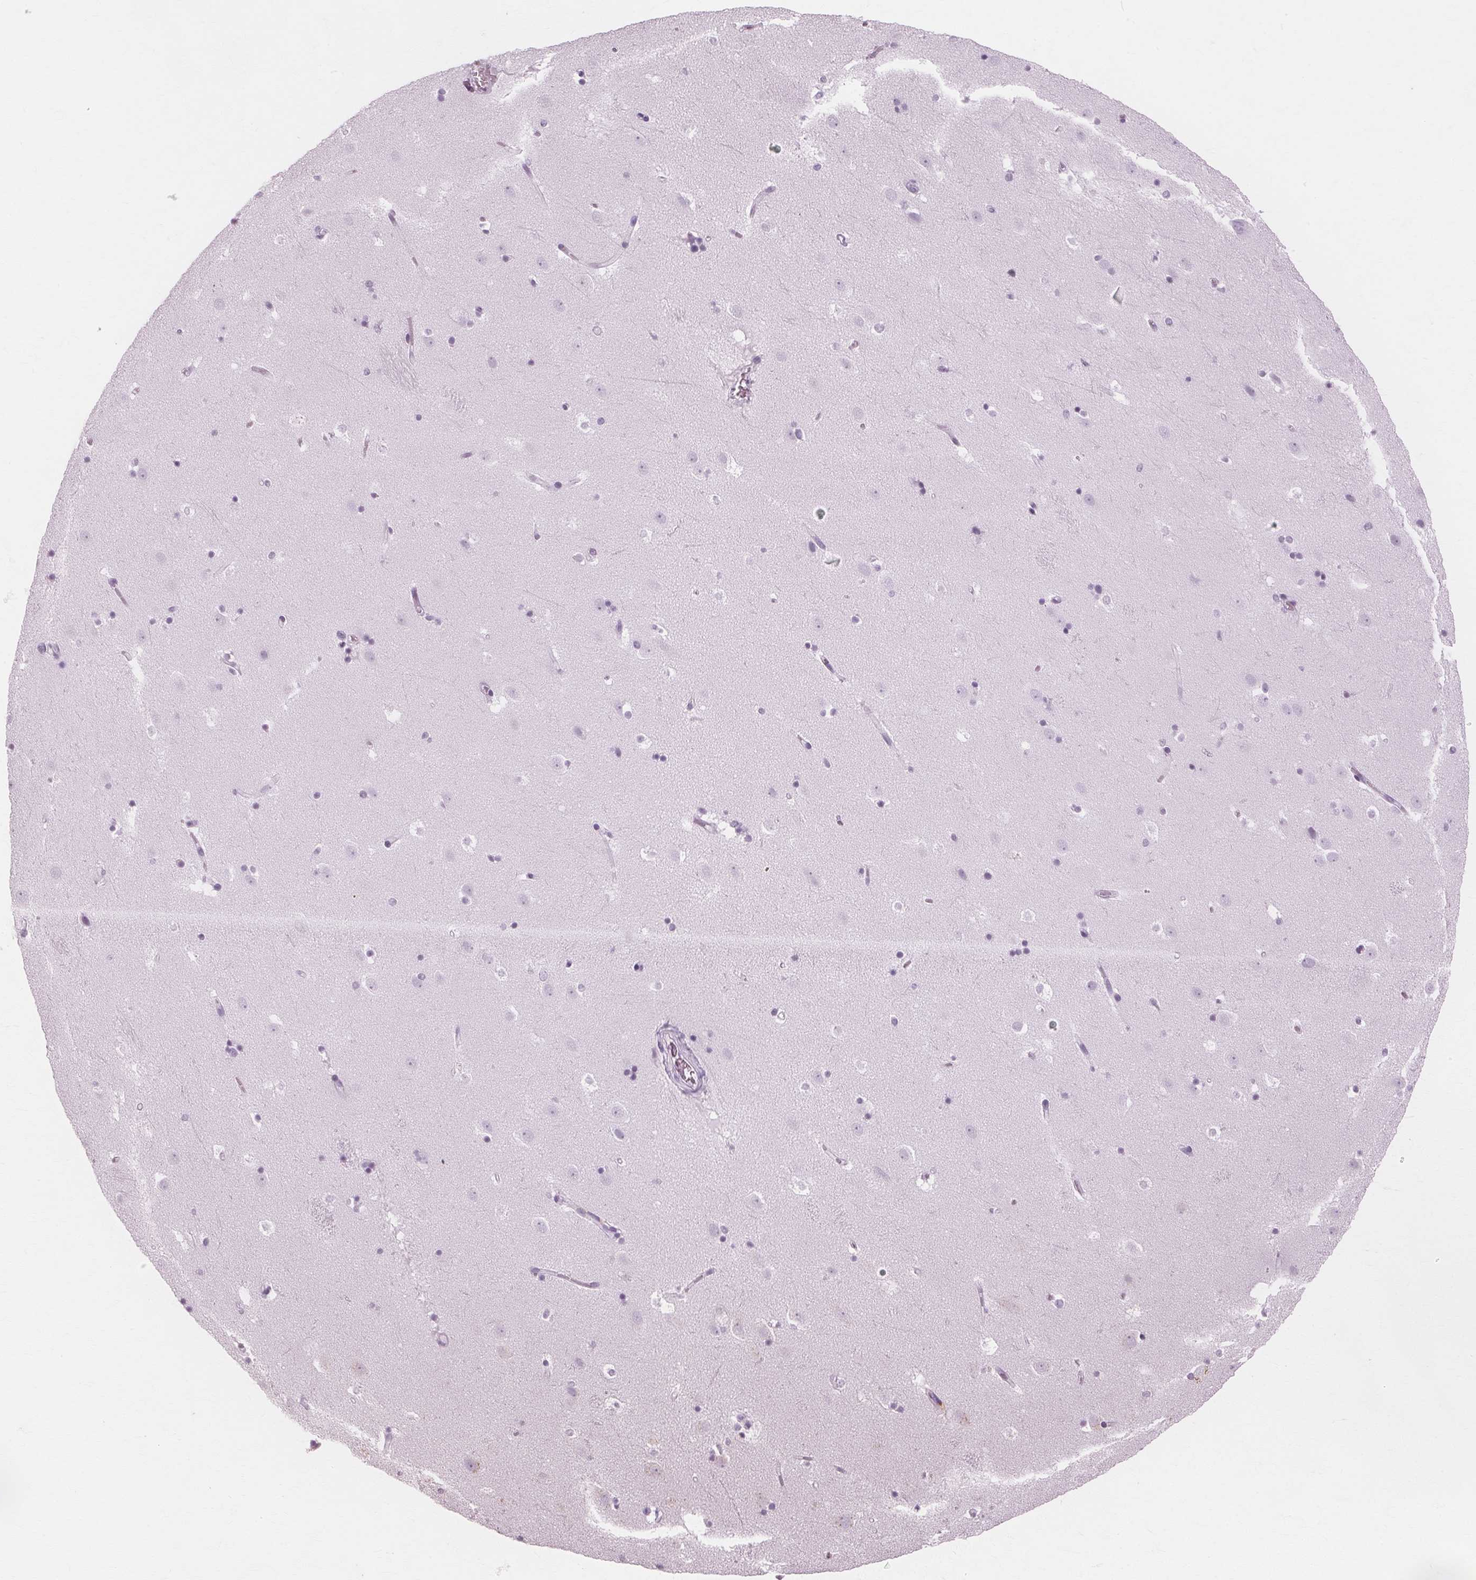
{"staining": {"intensity": "negative", "quantity": "none", "location": "none"}, "tissue": "caudate", "cell_type": "Glial cells", "image_type": "normal", "snomed": [{"axis": "morphology", "description": "Normal tissue, NOS"}, {"axis": "topography", "description": "Lateral ventricle wall"}], "caption": "Protein analysis of normal caudate reveals no significant expression in glial cells. (DAB immunohistochemistry (IHC), high magnification).", "gene": "DNASE2", "patient": {"sex": "male", "age": 37}}